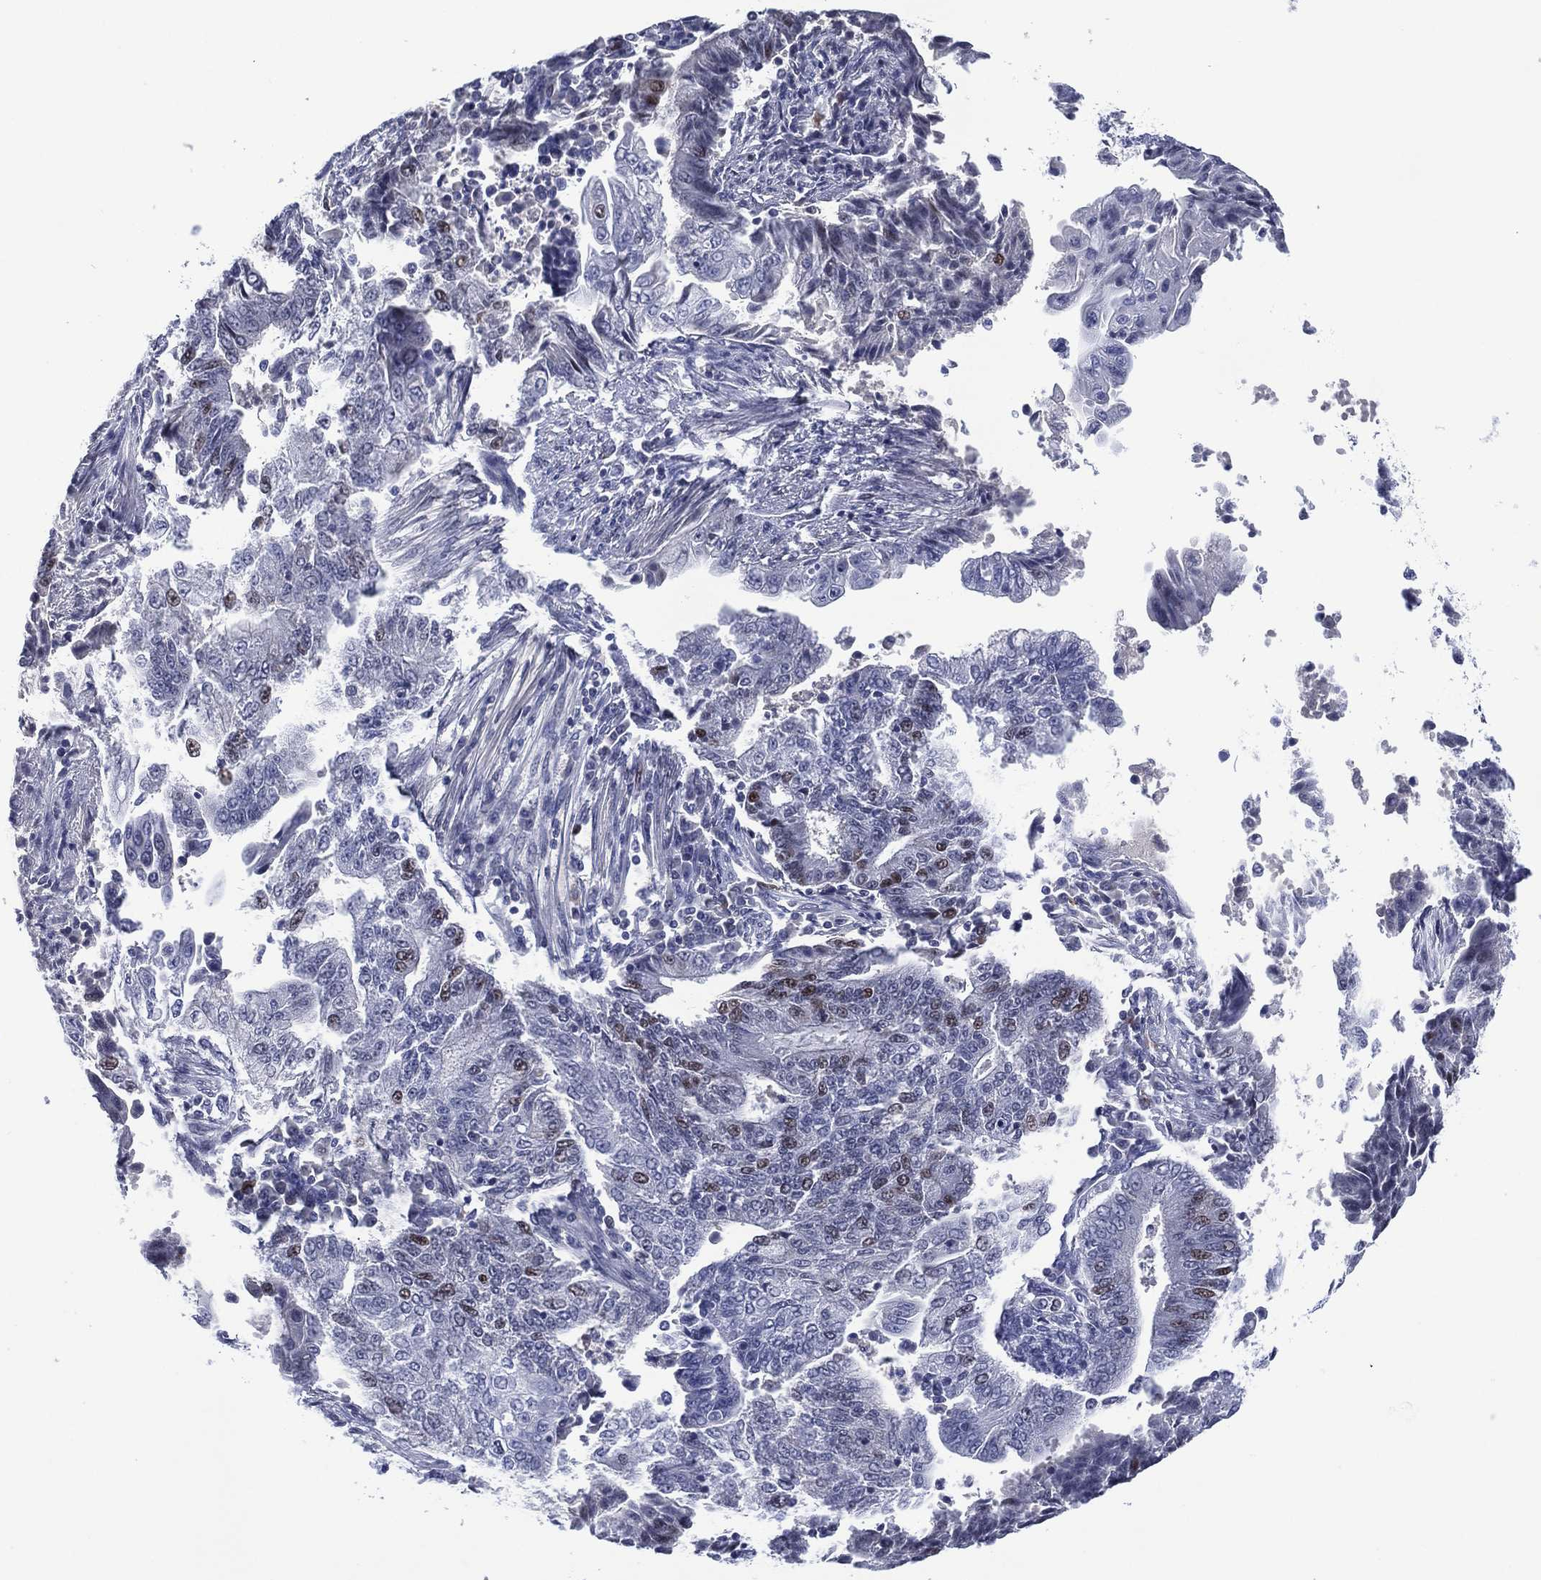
{"staining": {"intensity": "moderate", "quantity": "<25%", "location": "nuclear"}, "tissue": "endometrial cancer", "cell_type": "Tumor cells", "image_type": "cancer", "snomed": [{"axis": "morphology", "description": "Adenocarcinoma, NOS"}, {"axis": "topography", "description": "Uterus"}, {"axis": "topography", "description": "Endometrium"}], "caption": "Protein staining by immunohistochemistry (IHC) displays moderate nuclear expression in approximately <25% of tumor cells in adenocarcinoma (endometrial). Immunohistochemistry (ihc) stains the protein of interest in brown and the nuclei are stained blue.", "gene": "GATA6", "patient": {"sex": "female", "age": 54}}